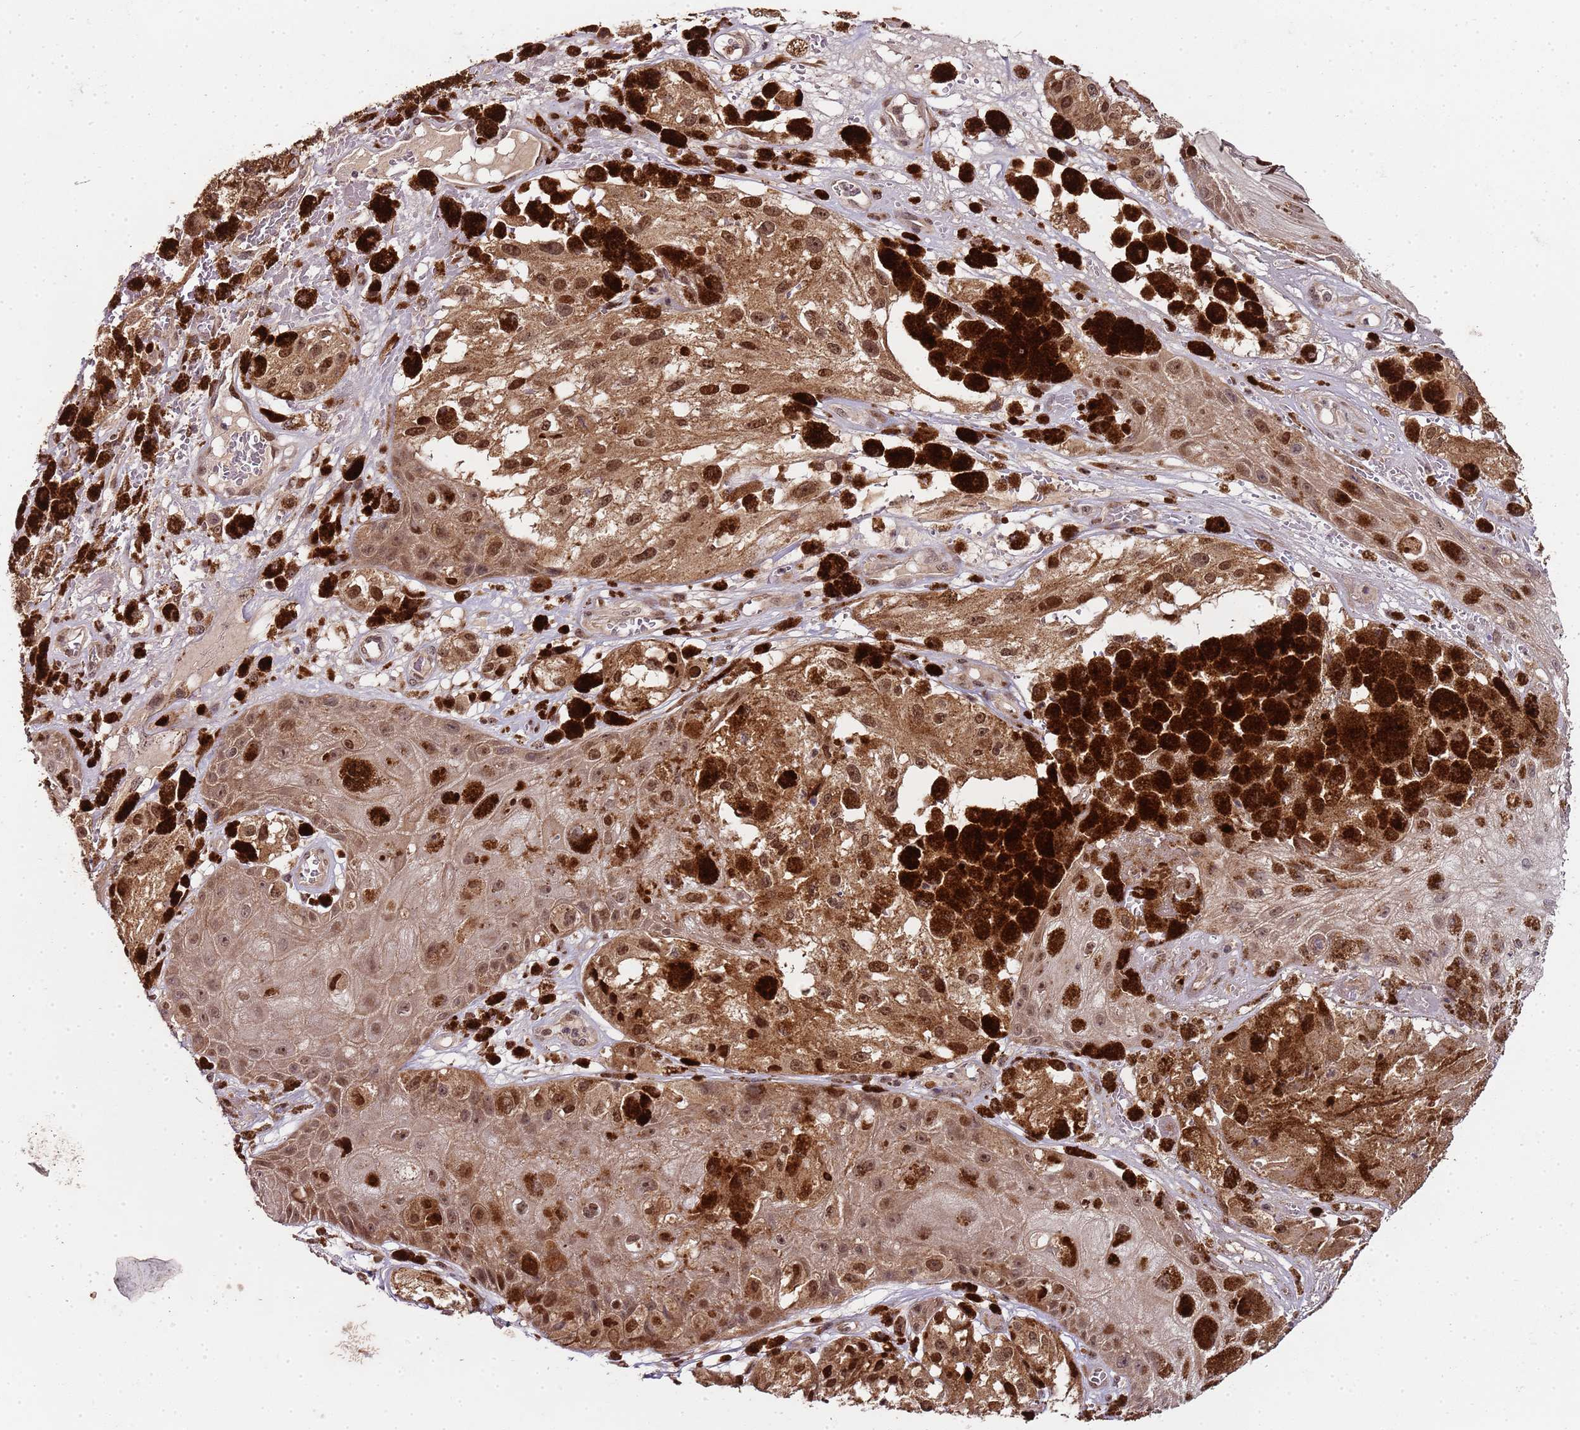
{"staining": {"intensity": "moderate", "quantity": ">75%", "location": "cytoplasmic/membranous,nuclear"}, "tissue": "melanoma", "cell_type": "Tumor cells", "image_type": "cancer", "snomed": [{"axis": "morphology", "description": "Malignant melanoma, NOS"}, {"axis": "topography", "description": "Skin"}], "caption": "Protein expression analysis of melanoma demonstrates moderate cytoplasmic/membranous and nuclear expression in about >75% of tumor cells.", "gene": "EDC3", "patient": {"sex": "male", "age": 88}}